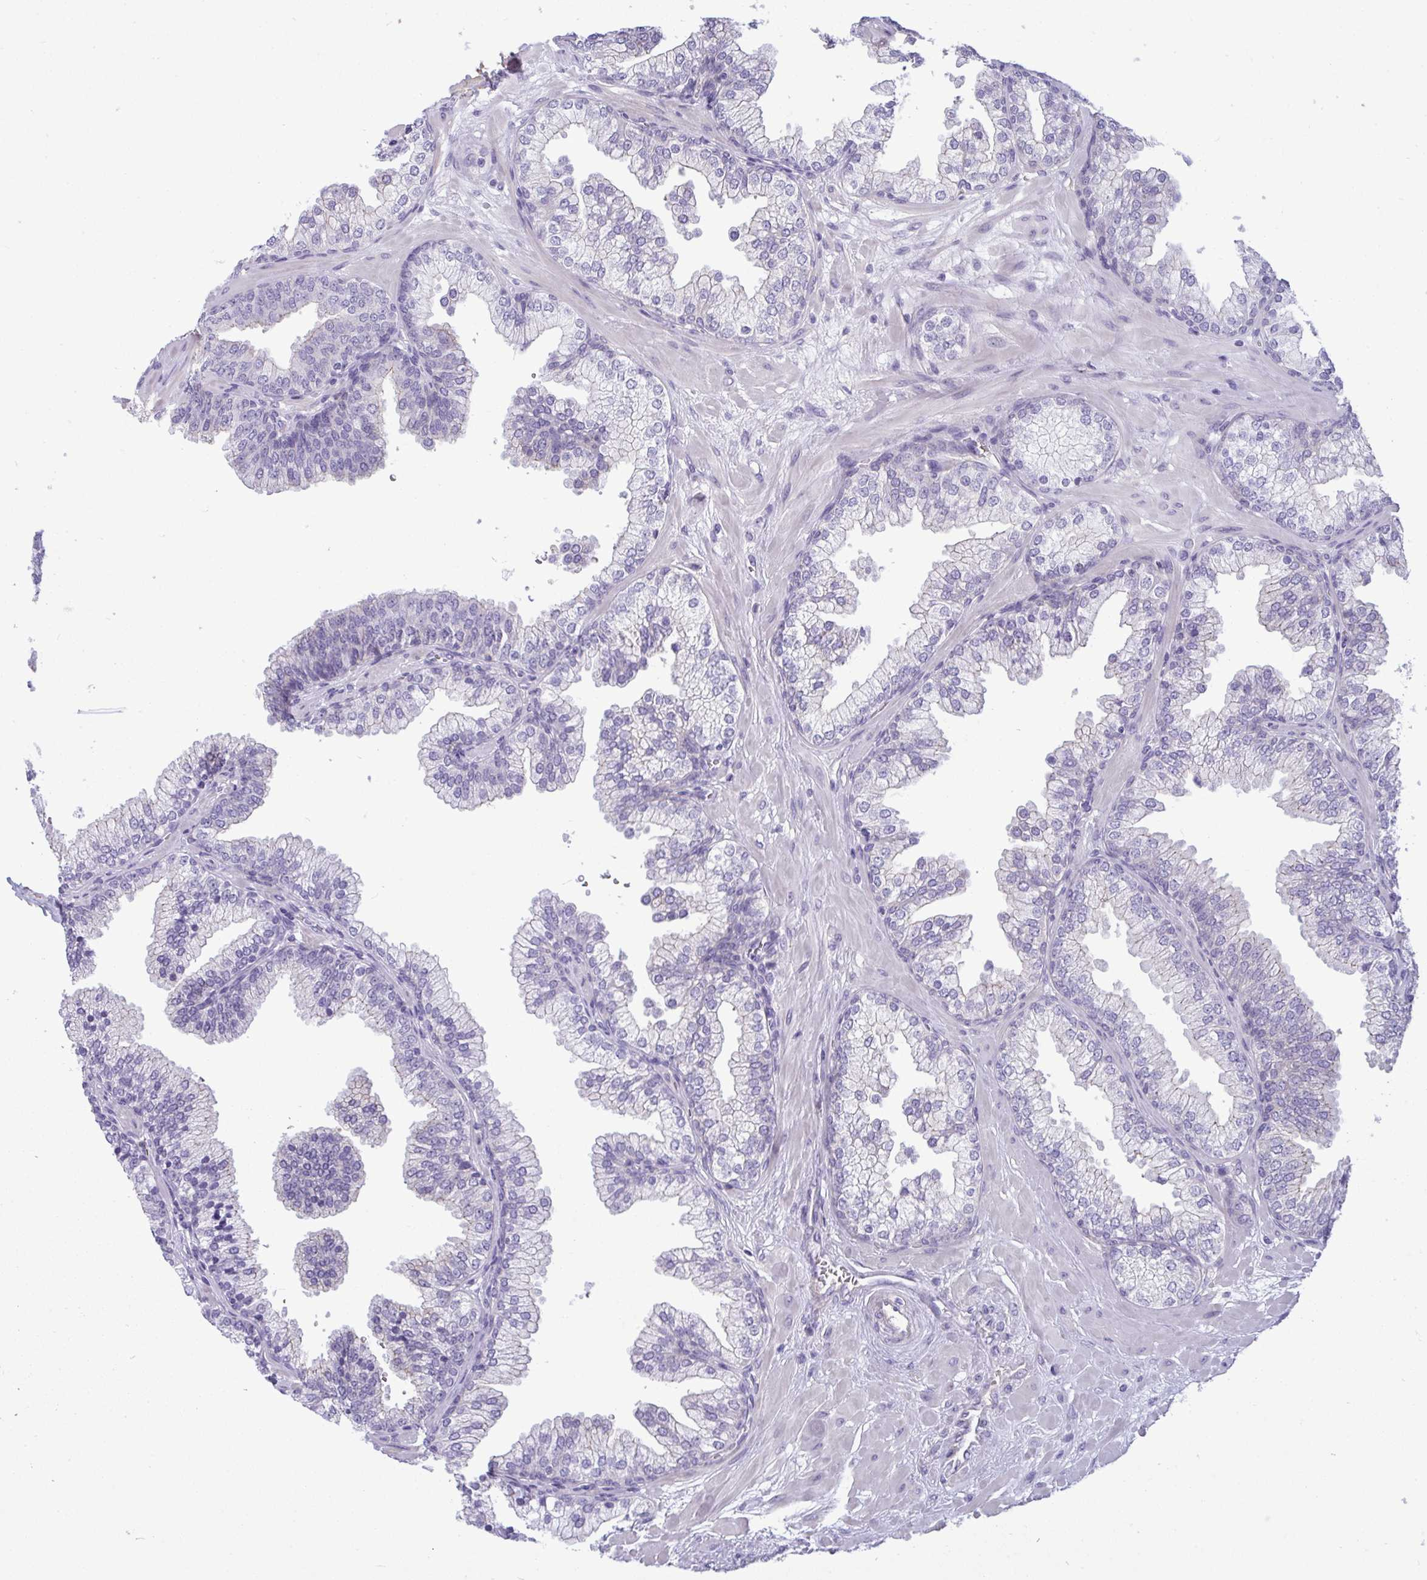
{"staining": {"intensity": "negative", "quantity": "none", "location": "none"}, "tissue": "prostate", "cell_type": "Glandular cells", "image_type": "normal", "snomed": [{"axis": "morphology", "description": "Normal tissue, NOS"}, {"axis": "topography", "description": "Prostate"}, {"axis": "topography", "description": "Peripheral nerve tissue"}], "caption": "High magnification brightfield microscopy of benign prostate stained with DAB (brown) and counterstained with hematoxylin (blue): glandular cells show no significant positivity. Brightfield microscopy of IHC stained with DAB (3,3'-diaminobenzidine) (brown) and hematoxylin (blue), captured at high magnification.", "gene": "MYH10", "patient": {"sex": "male", "age": 61}}